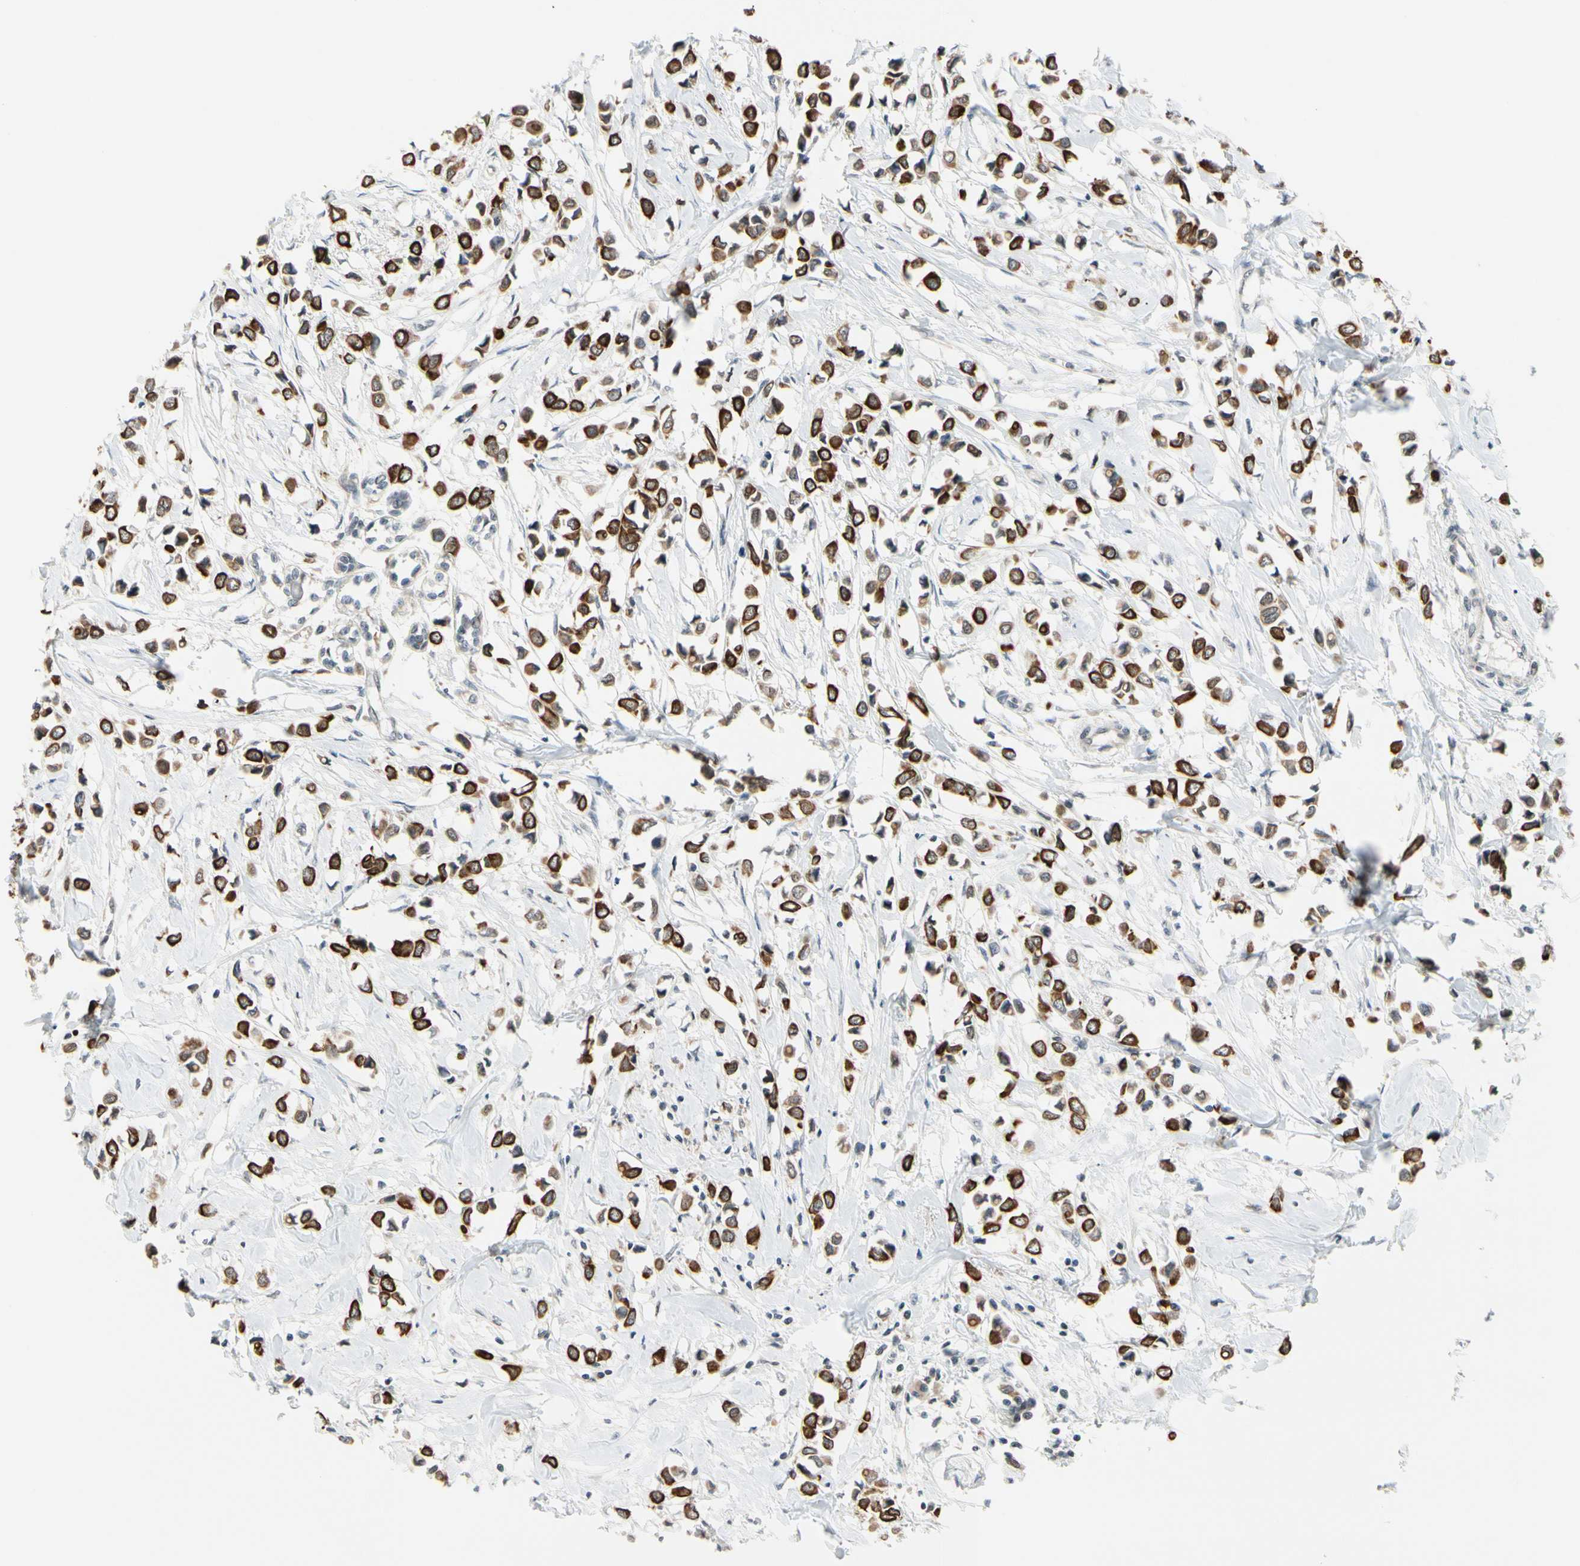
{"staining": {"intensity": "strong", "quantity": ">75%", "location": "cytoplasmic/membranous"}, "tissue": "breast cancer", "cell_type": "Tumor cells", "image_type": "cancer", "snomed": [{"axis": "morphology", "description": "Lobular carcinoma"}, {"axis": "topography", "description": "Breast"}], "caption": "There is high levels of strong cytoplasmic/membranous expression in tumor cells of breast cancer (lobular carcinoma), as demonstrated by immunohistochemical staining (brown color).", "gene": "TAF12", "patient": {"sex": "female", "age": 51}}